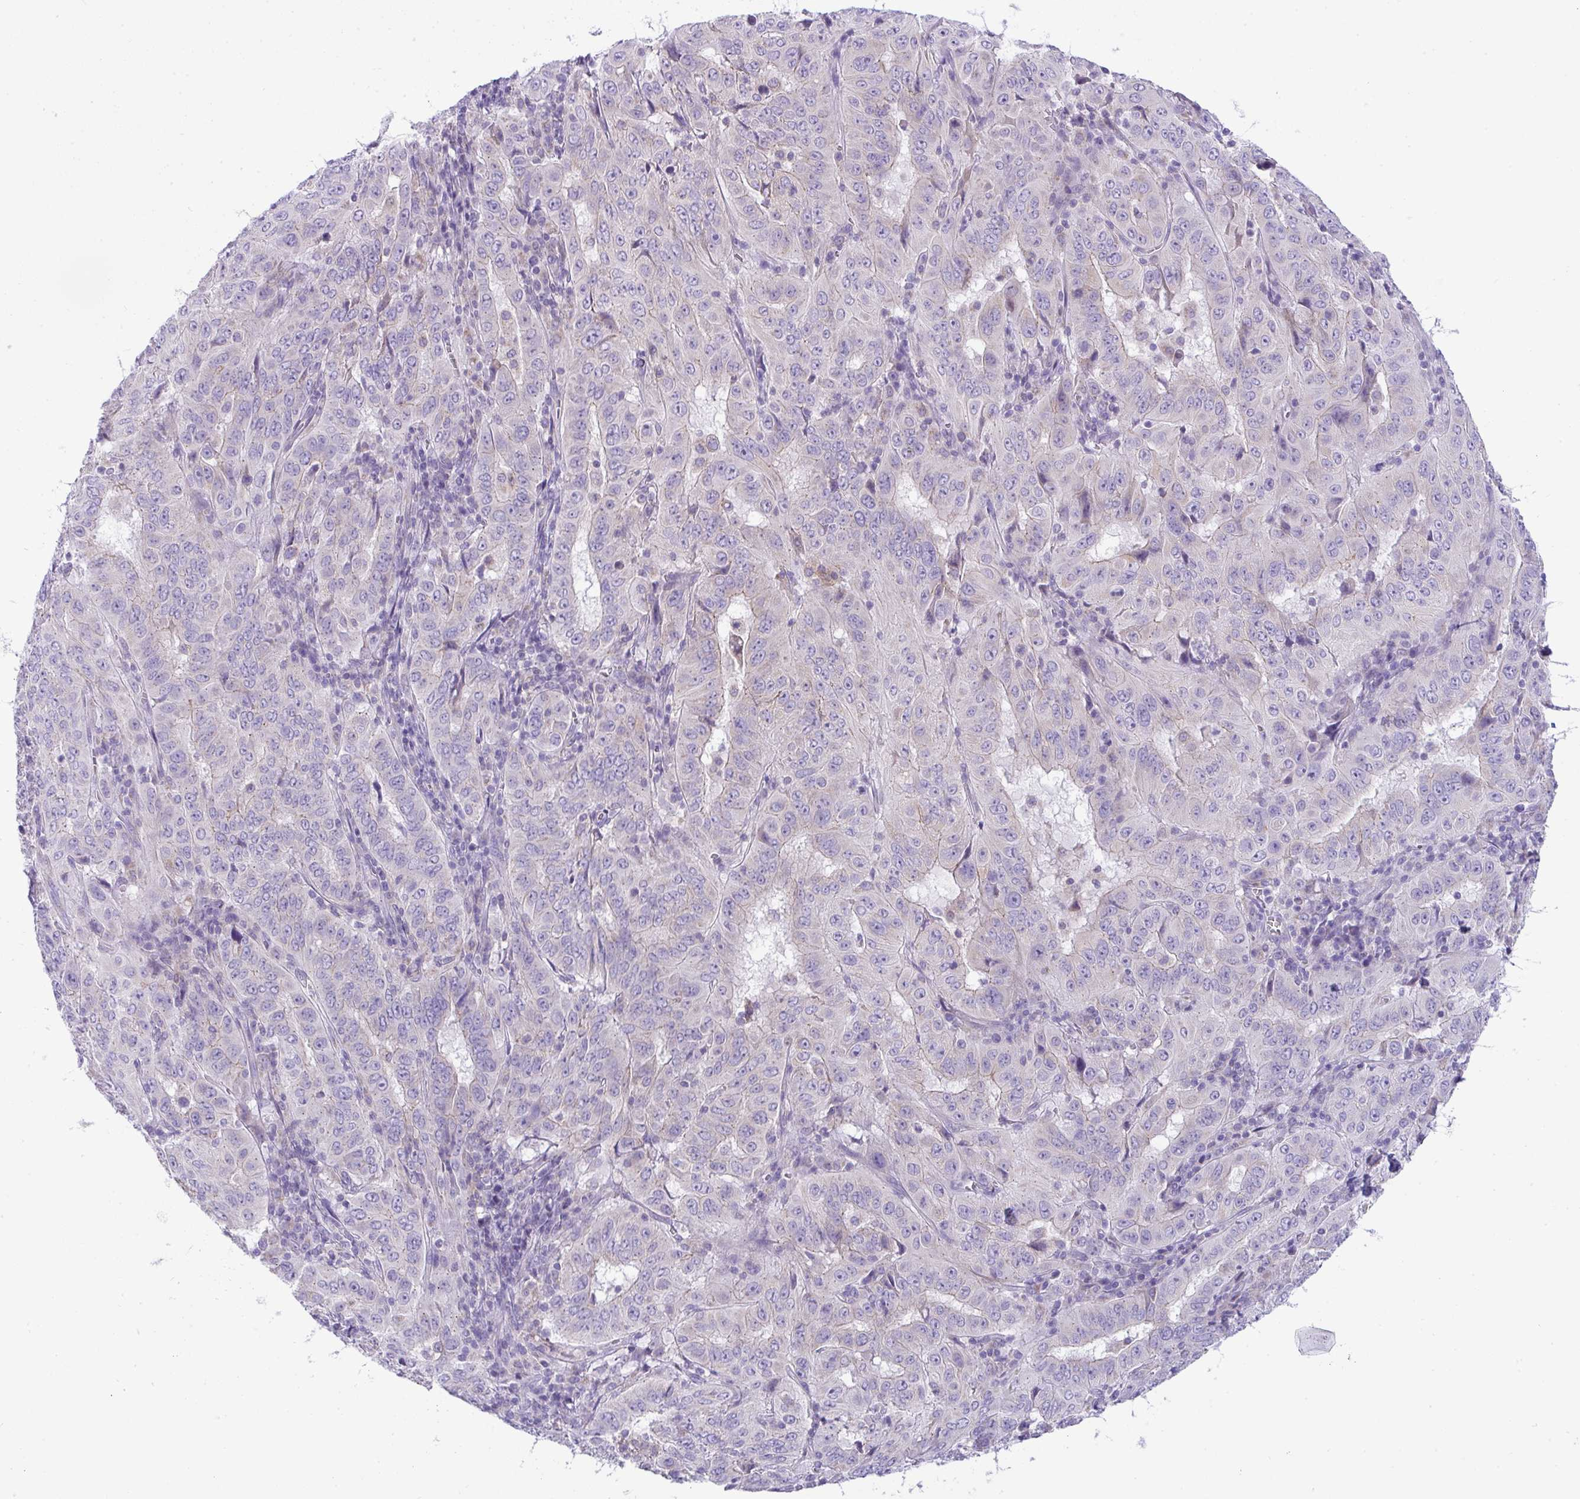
{"staining": {"intensity": "negative", "quantity": "none", "location": "none"}, "tissue": "pancreatic cancer", "cell_type": "Tumor cells", "image_type": "cancer", "snomed": [{"axis": "morphology", "description": "Adenocarcinoma, NOS"}, {"axis": "topography", "description": "Pancreas"}], "caption": "This image is of adenocarcinoma (pancreatic) stained with IHC to label a protein in brown with the nuclei are counter-stained blue. There is no staining in tumor cells.", "gene": "PLA2G12B", "patient": {"sex": "male", "age": 63}}